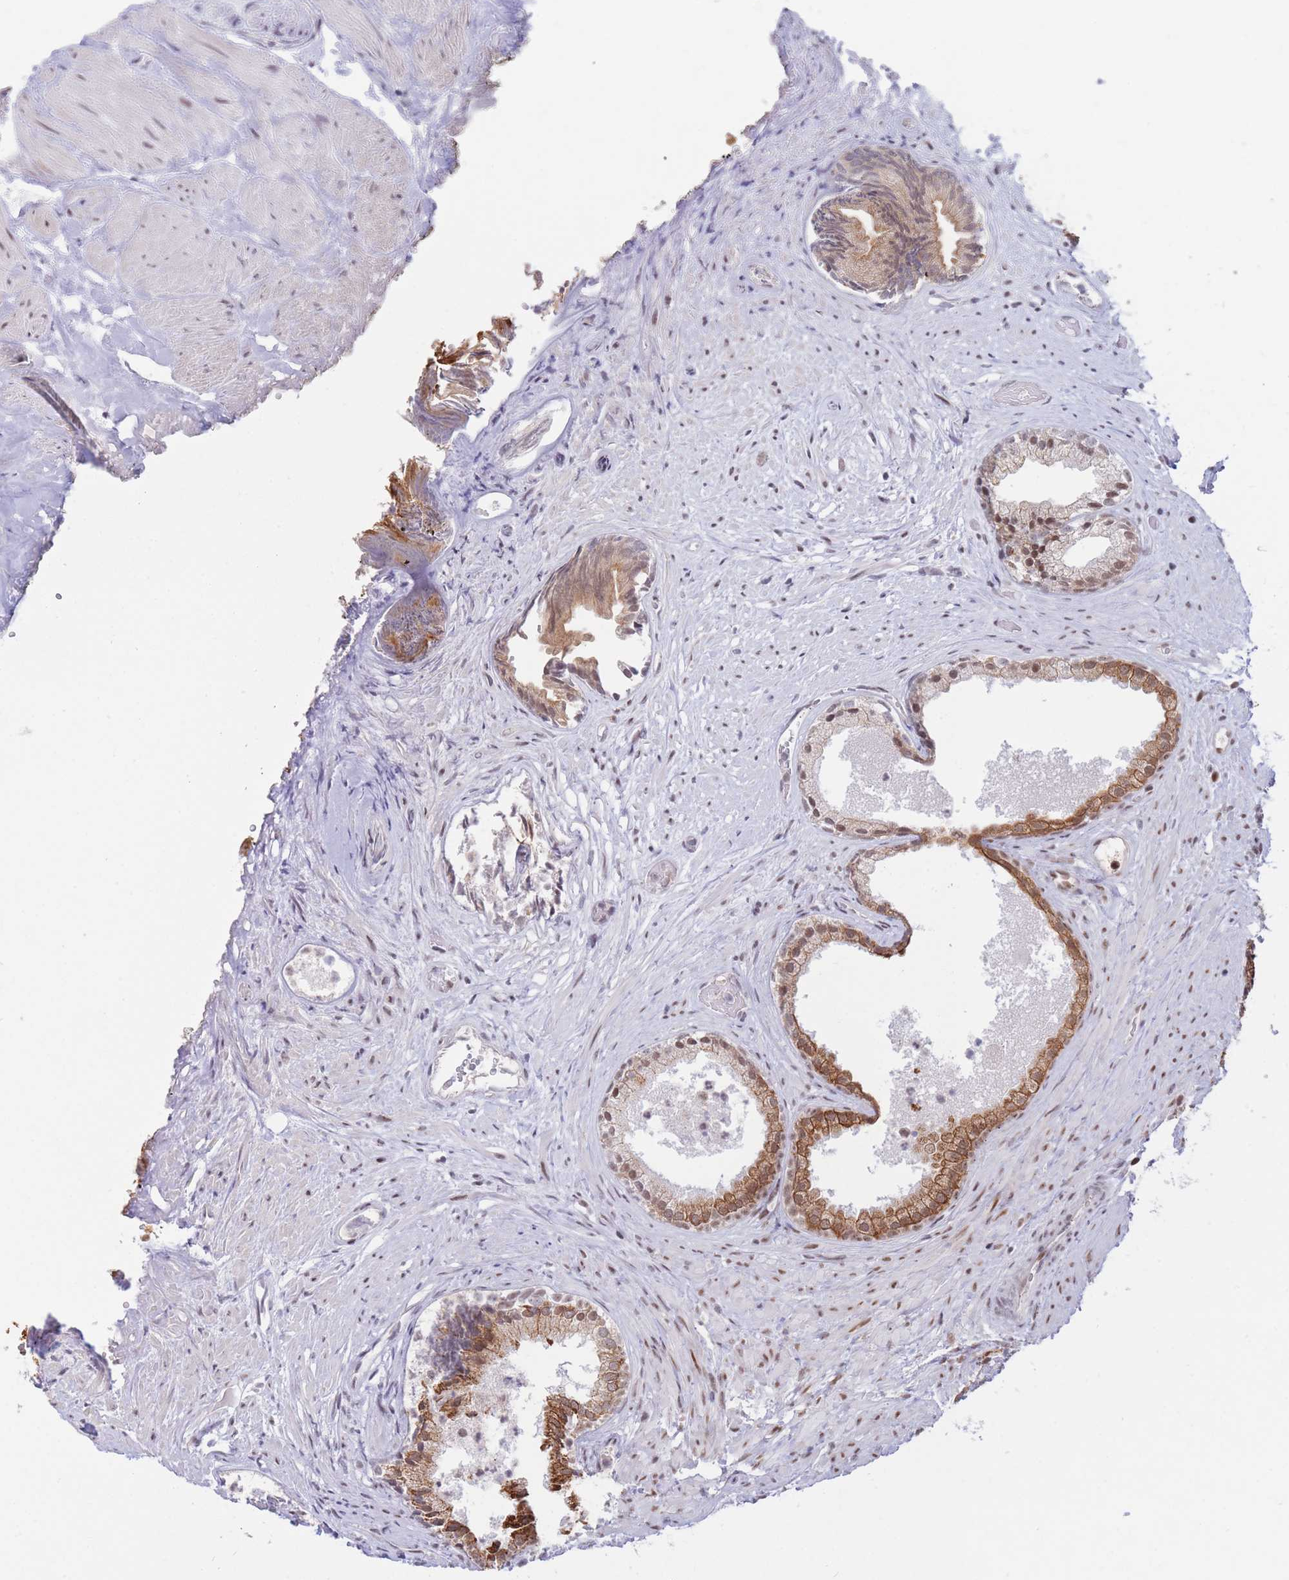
{"staining": {"intensity": "strong", "quantity": ">75%", "location": "cytoplasmic/membranous,nuclear"}, "tissue": "prostate", "cell_type": "Glandular cells", "image_type": "normal", "snomed": [{"axis": "morphology", "description": "Normal tissue, NOS"}, {"axis": "topography", "description": "Prostate"}], "caption": "Immunohistochemistry staining of unremarkable prostate, which displays high levels of strong cytoplasmic/membranous,nuclear staining in about >75% of glandular cells indicating strong cytoplasmic/membranous,nuclear protein expression. The staining was performed using DAB (3,3'-diaminobenzidine) (brown) for protein detection and nuclei were counterstained in hematoxylin (blue).", "gene": "TARBP2", "patient": {"sex": "male", "age": 76}}